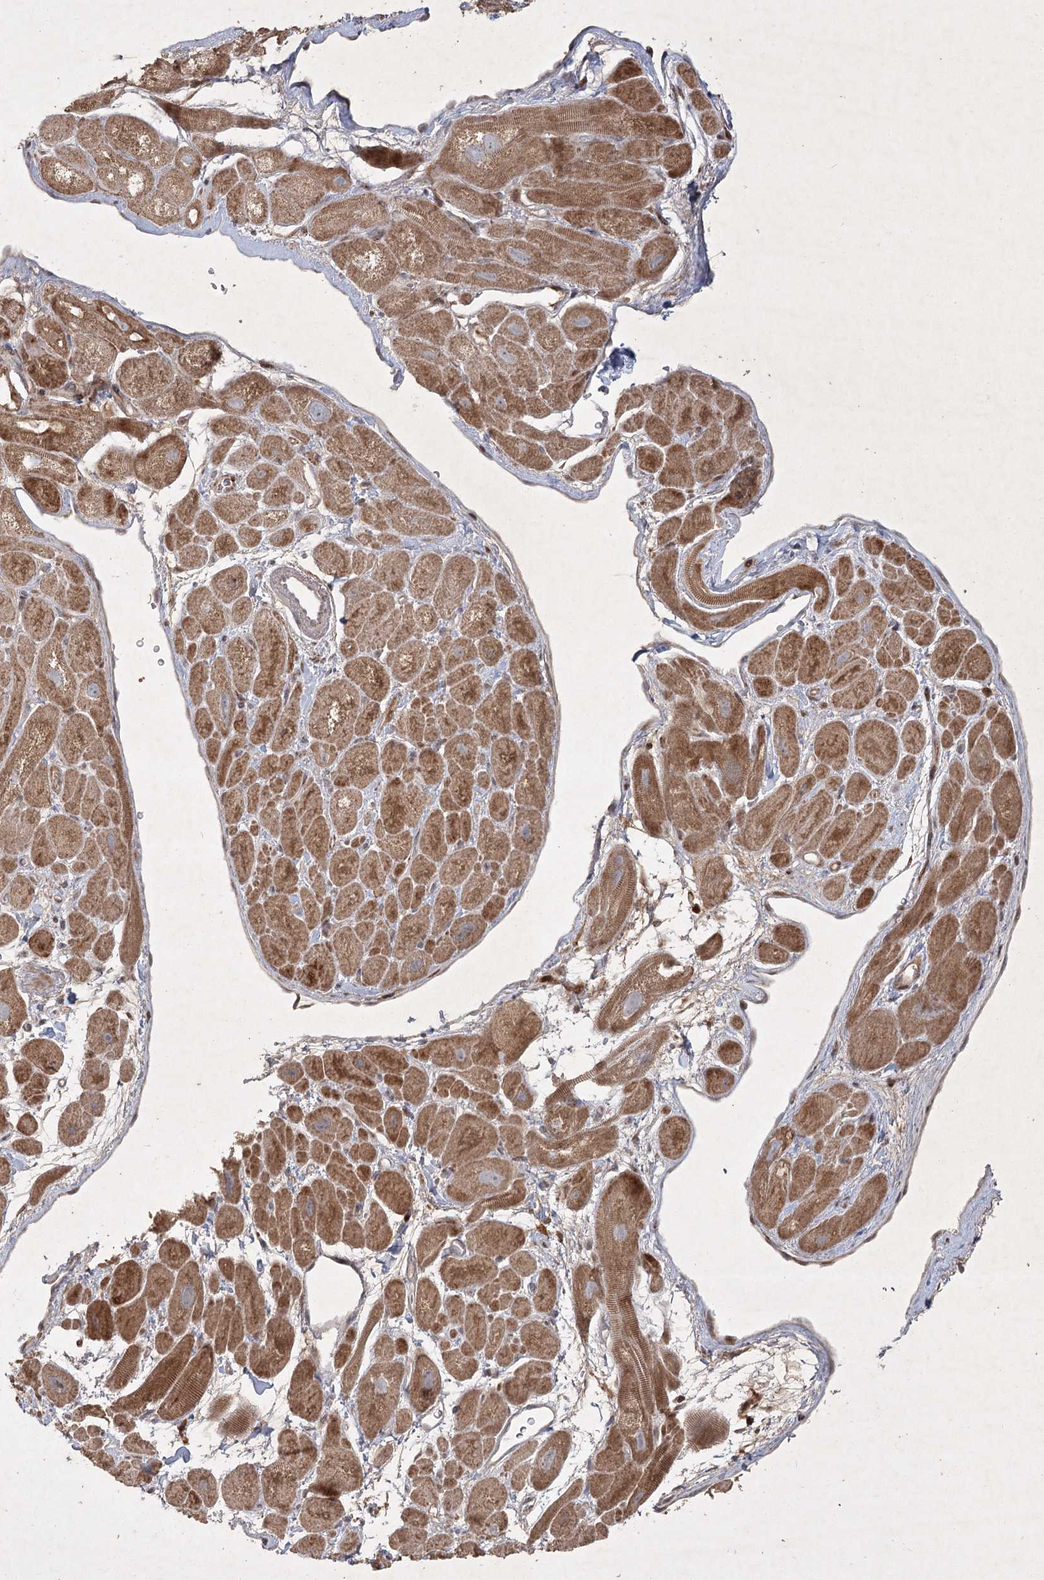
{"staining": {"intensity": "moderate", "quantity": ">75%", "location": "cytoplasmic/membranous"}, "tissue": "heart muscle", "cell_type": "Cardiomyocytes", "image_type": "normal", "snomed": [{"axis": "morphology", "description": "Normal tissue, NOS"}, {"axis": "topography", "description": "Heart"}], "caption": "Immunohistochemistry (IHC) micrograph of benign heart muscle stained for a protein (brown), which demonstrates medium levels of moderate cytoplasmic/membranous positivity in about >75% of cardiomyocytes.", "gene": "KBTBD4", "patient": {"sex": "male", "age": 49}}